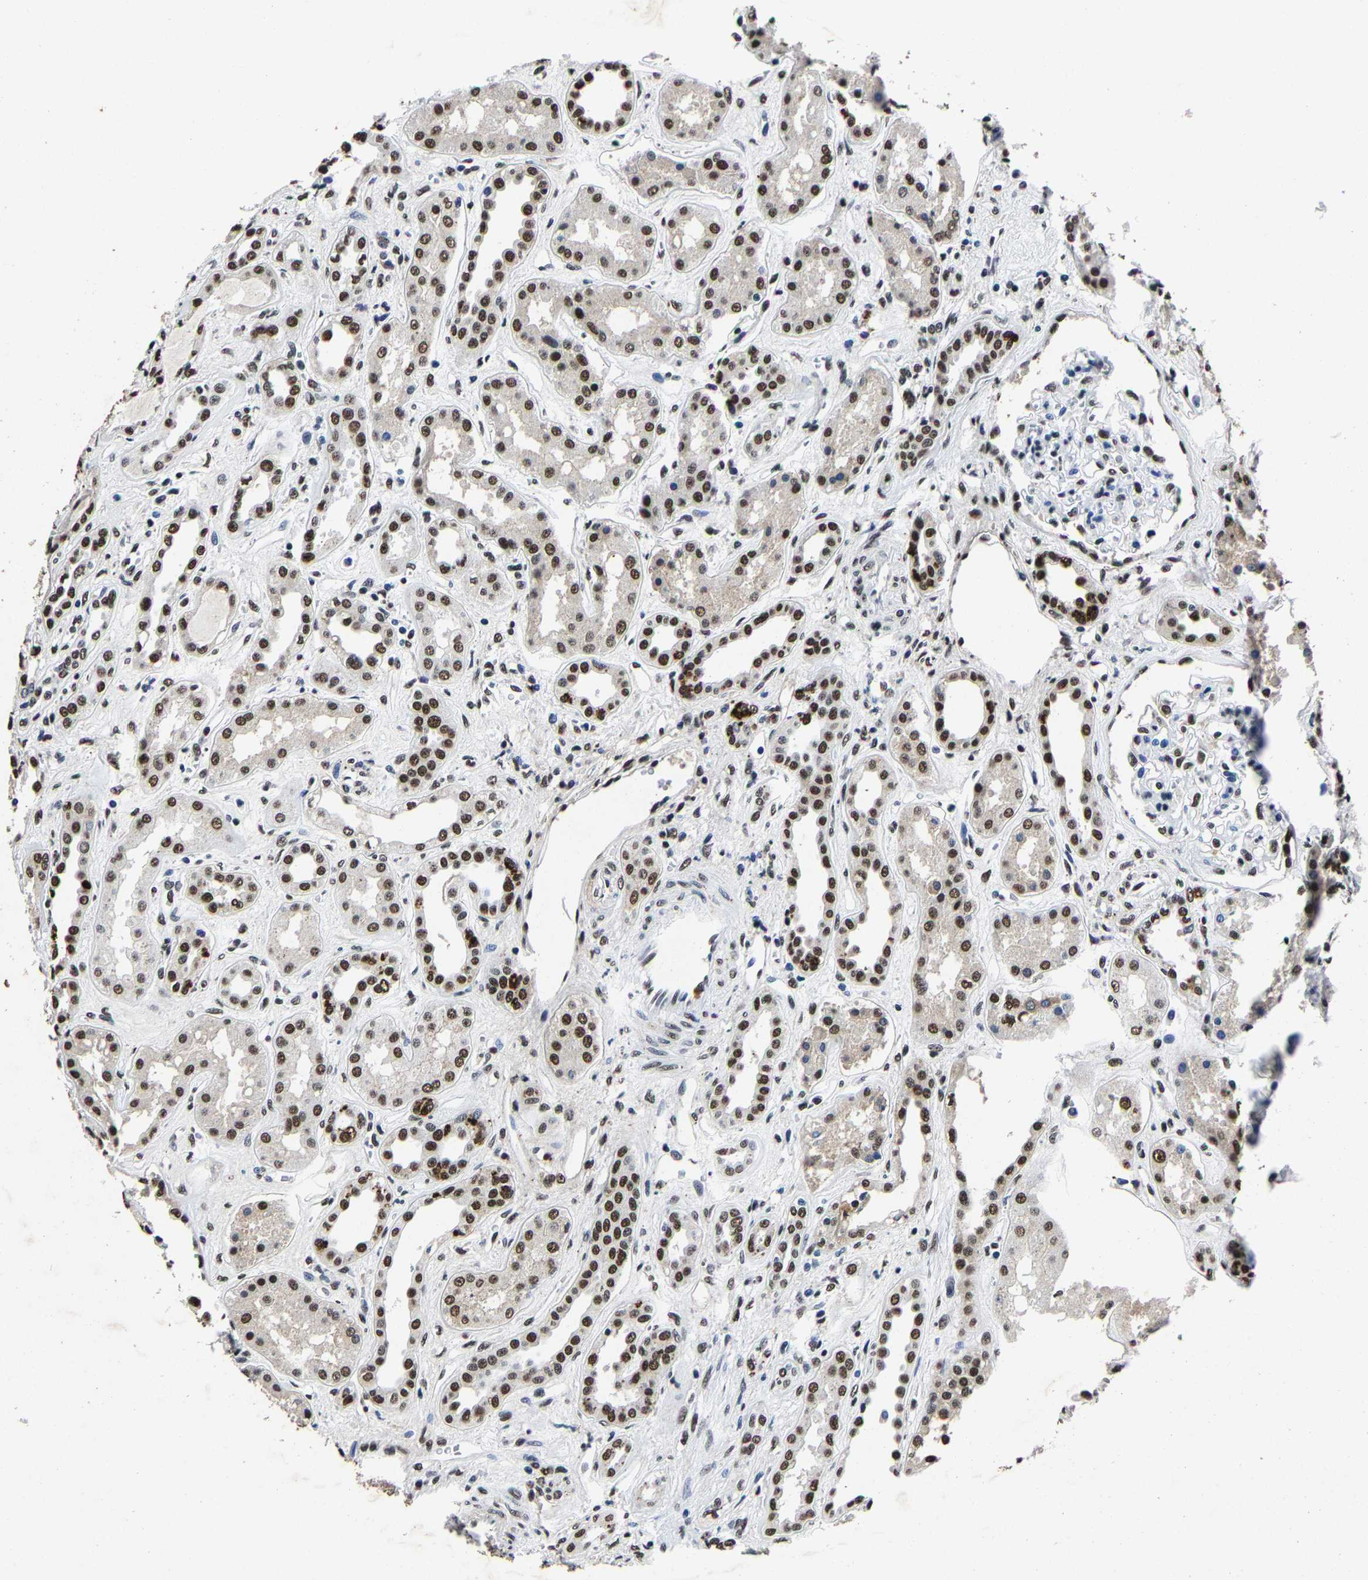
{"staining": {"intensity": "moderate", "quantity": "<25%", "location": "nuclear"}, "tissue": "kidney", "cell_type": "Cells in glomeruli", "image_type": "normal", "snomed": [{"axis": "morphology", "description": "Normal tissue, NOS"}, {"axis": "topography", "description": "Kidney"}], "caption": "Cells in glomeruli reveal low levels of moderate nuclear staining in approximately <25% of cells in unremarkable human kidney.", "gene": "RBM45", "patient": {"sex": "male", "age": 59}}